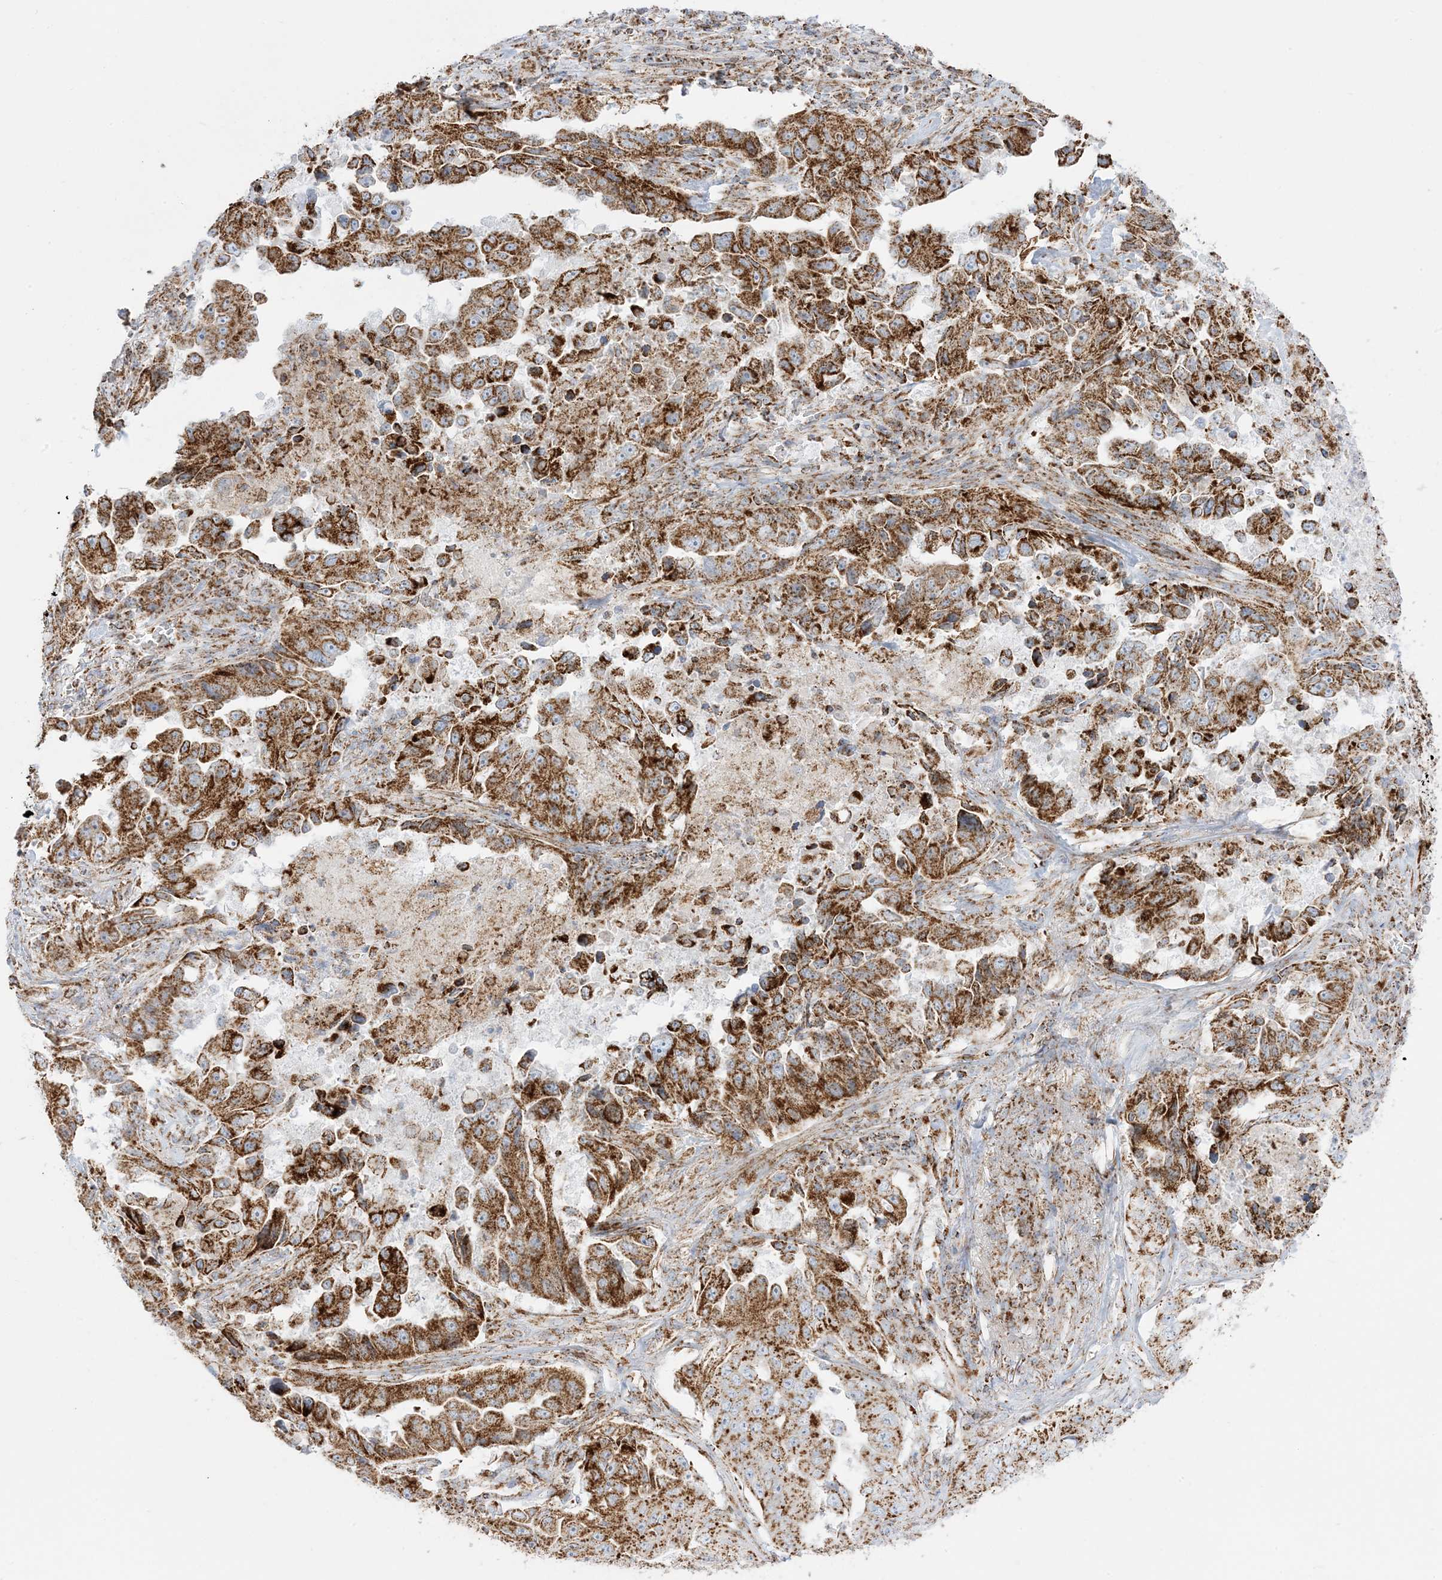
{"staining": {"intensity": "moderate", "quantity": ">75%", "location": "cytoplasmic/membranous"}, "tissue": "lung cancer", "cell_type": "Tumor cells", "image_type": "cancer", "snomed": [{"axis": "morphology", "description": "Adenocarcinoma, NOS"}, {"axis": "topography", "description": "Lung"}], "caption": "Lung adenocarcinoma tissue displays moderate cytoplasmic/membranous positivity in approximately >75% of tumor cells, visualized by immunohistochemistry.", "gene": "MRPS36", "patient": {"sex": "female", "age": 51}}